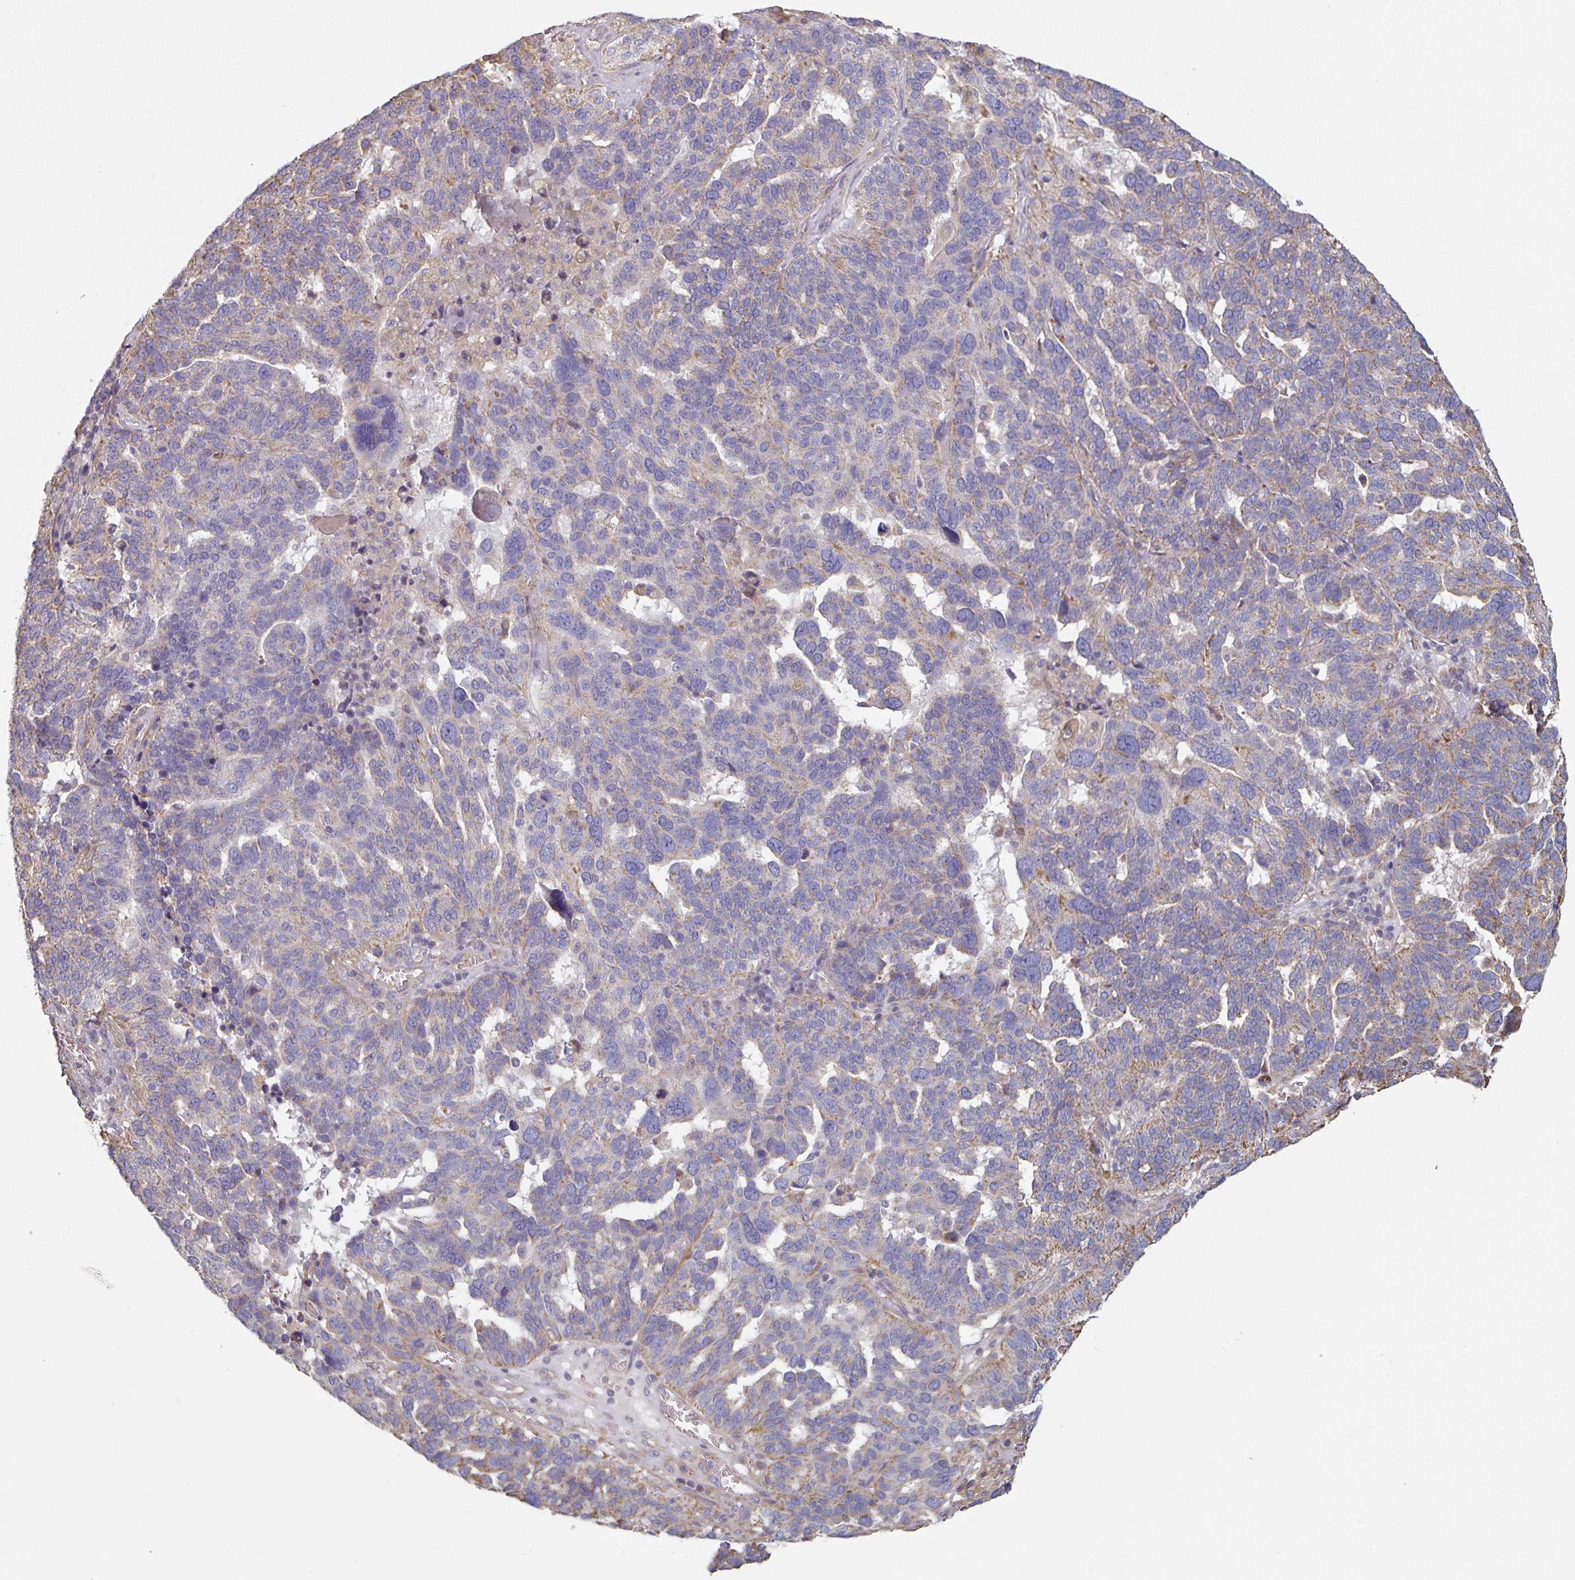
{"staining": {"intensity": "weak", "quantity": "<25%", "location": "cytoplasmic/membranous"}, "tissue": "ovarian cancer", "cell_type": "Tumor cells", "image_type": "cancer", "snomed": [{"axis": "morphology", "description": "Cystadenocarcinoma, serous, NOS"}, {"axis": "topography", "description": "Ovary"}], "caption": "Tumor cells show no significant staining in ovarian cancer (serous cystadenocarcinoma).", "gene": "GSTA4", "patient": {"sex": "female", "age": 59}}